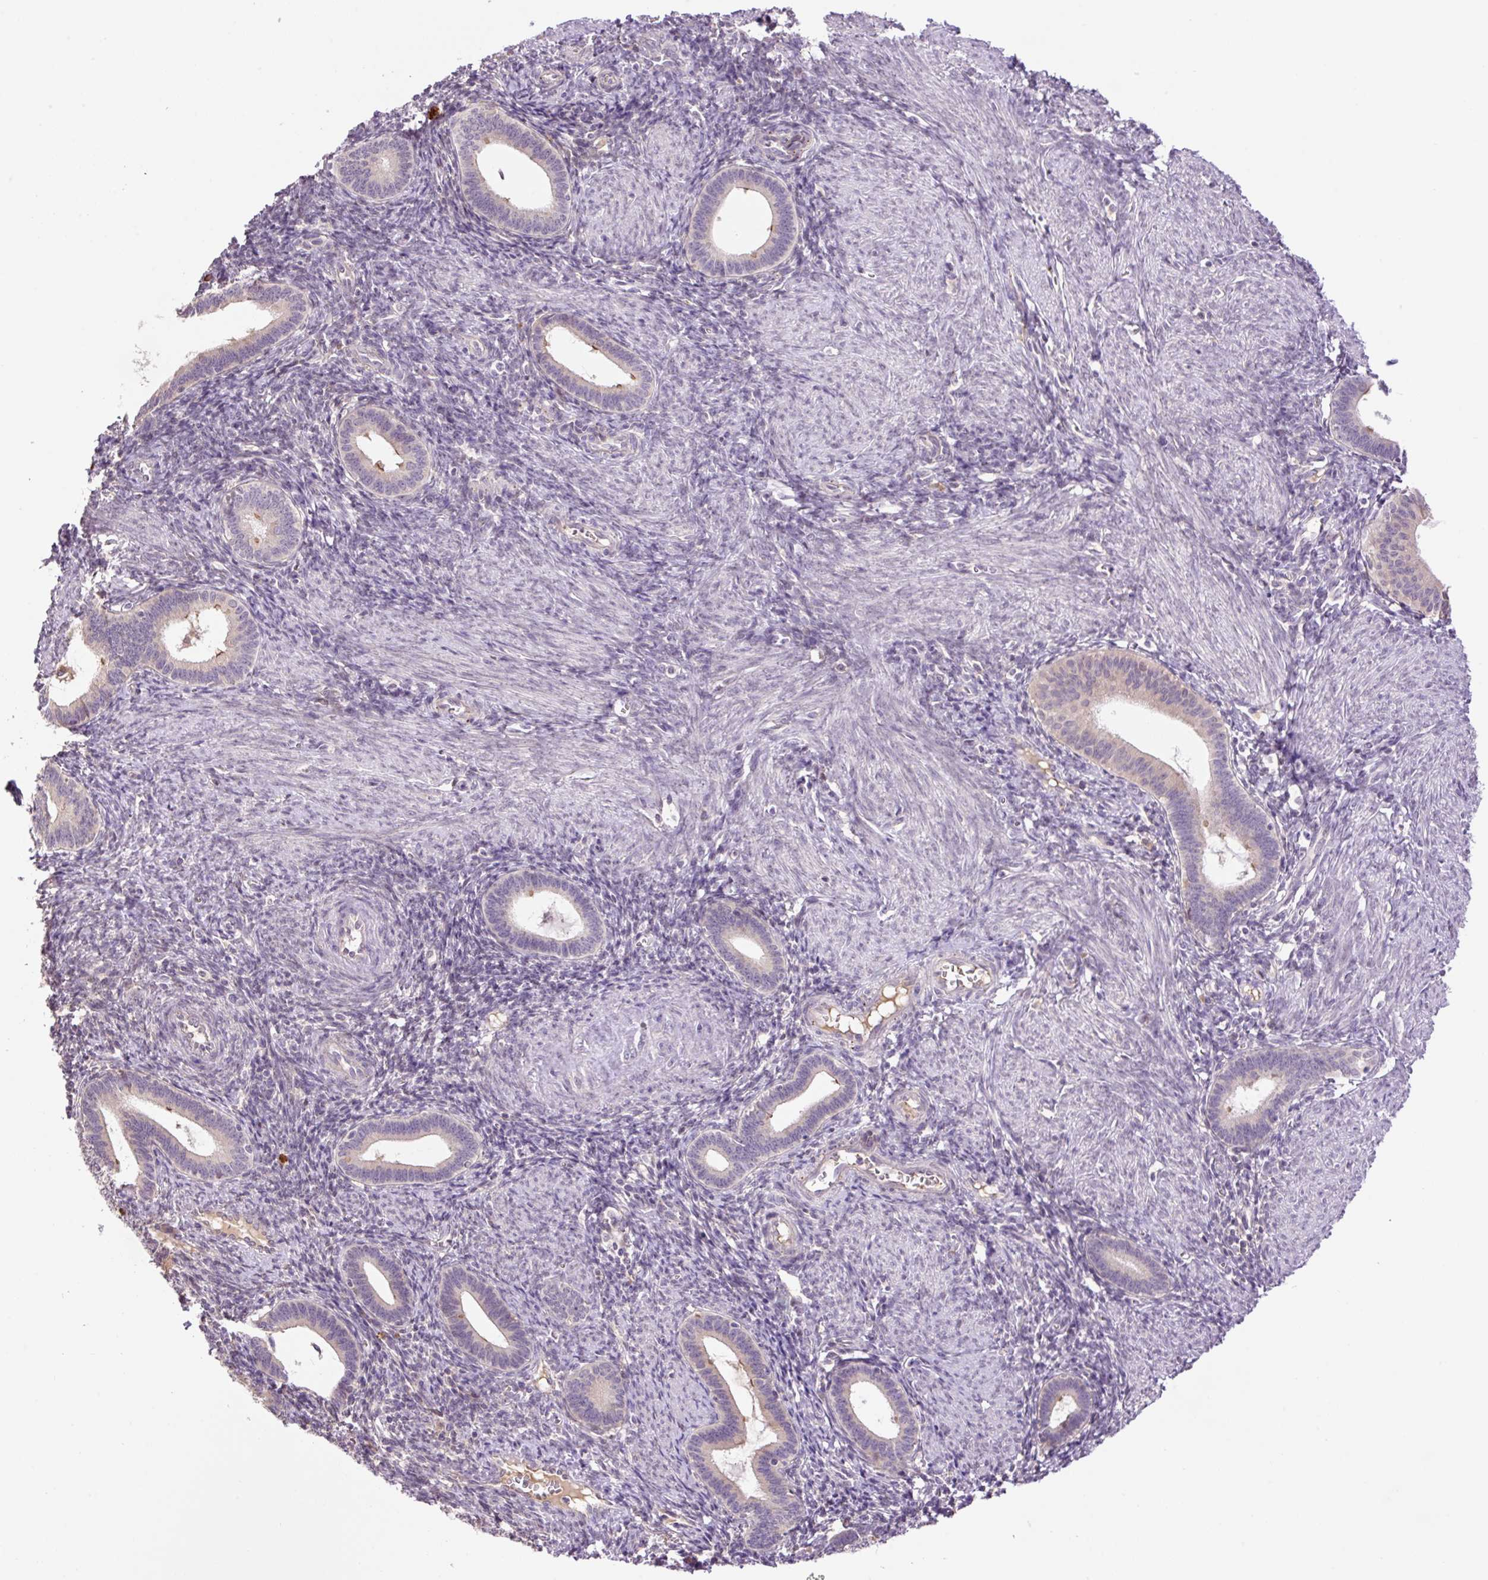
{"staining": {"intensity": "negative", "quantity": "none", "location": "none"}, "tissue": "endometrium", "cell_type": "Cells in endometrial stroma", "image_type": "normal", "snomed": [{"axis": "morphology", "description": "Normal tissue, NOS"}, {"axis": "topography", "description": "Endometrium"}], "caption": "Cells in endometrial stroma show no significant positivity in normal endometrium.", "gene": "HABP4", "patient": {"sex": "female", "age": 41}}